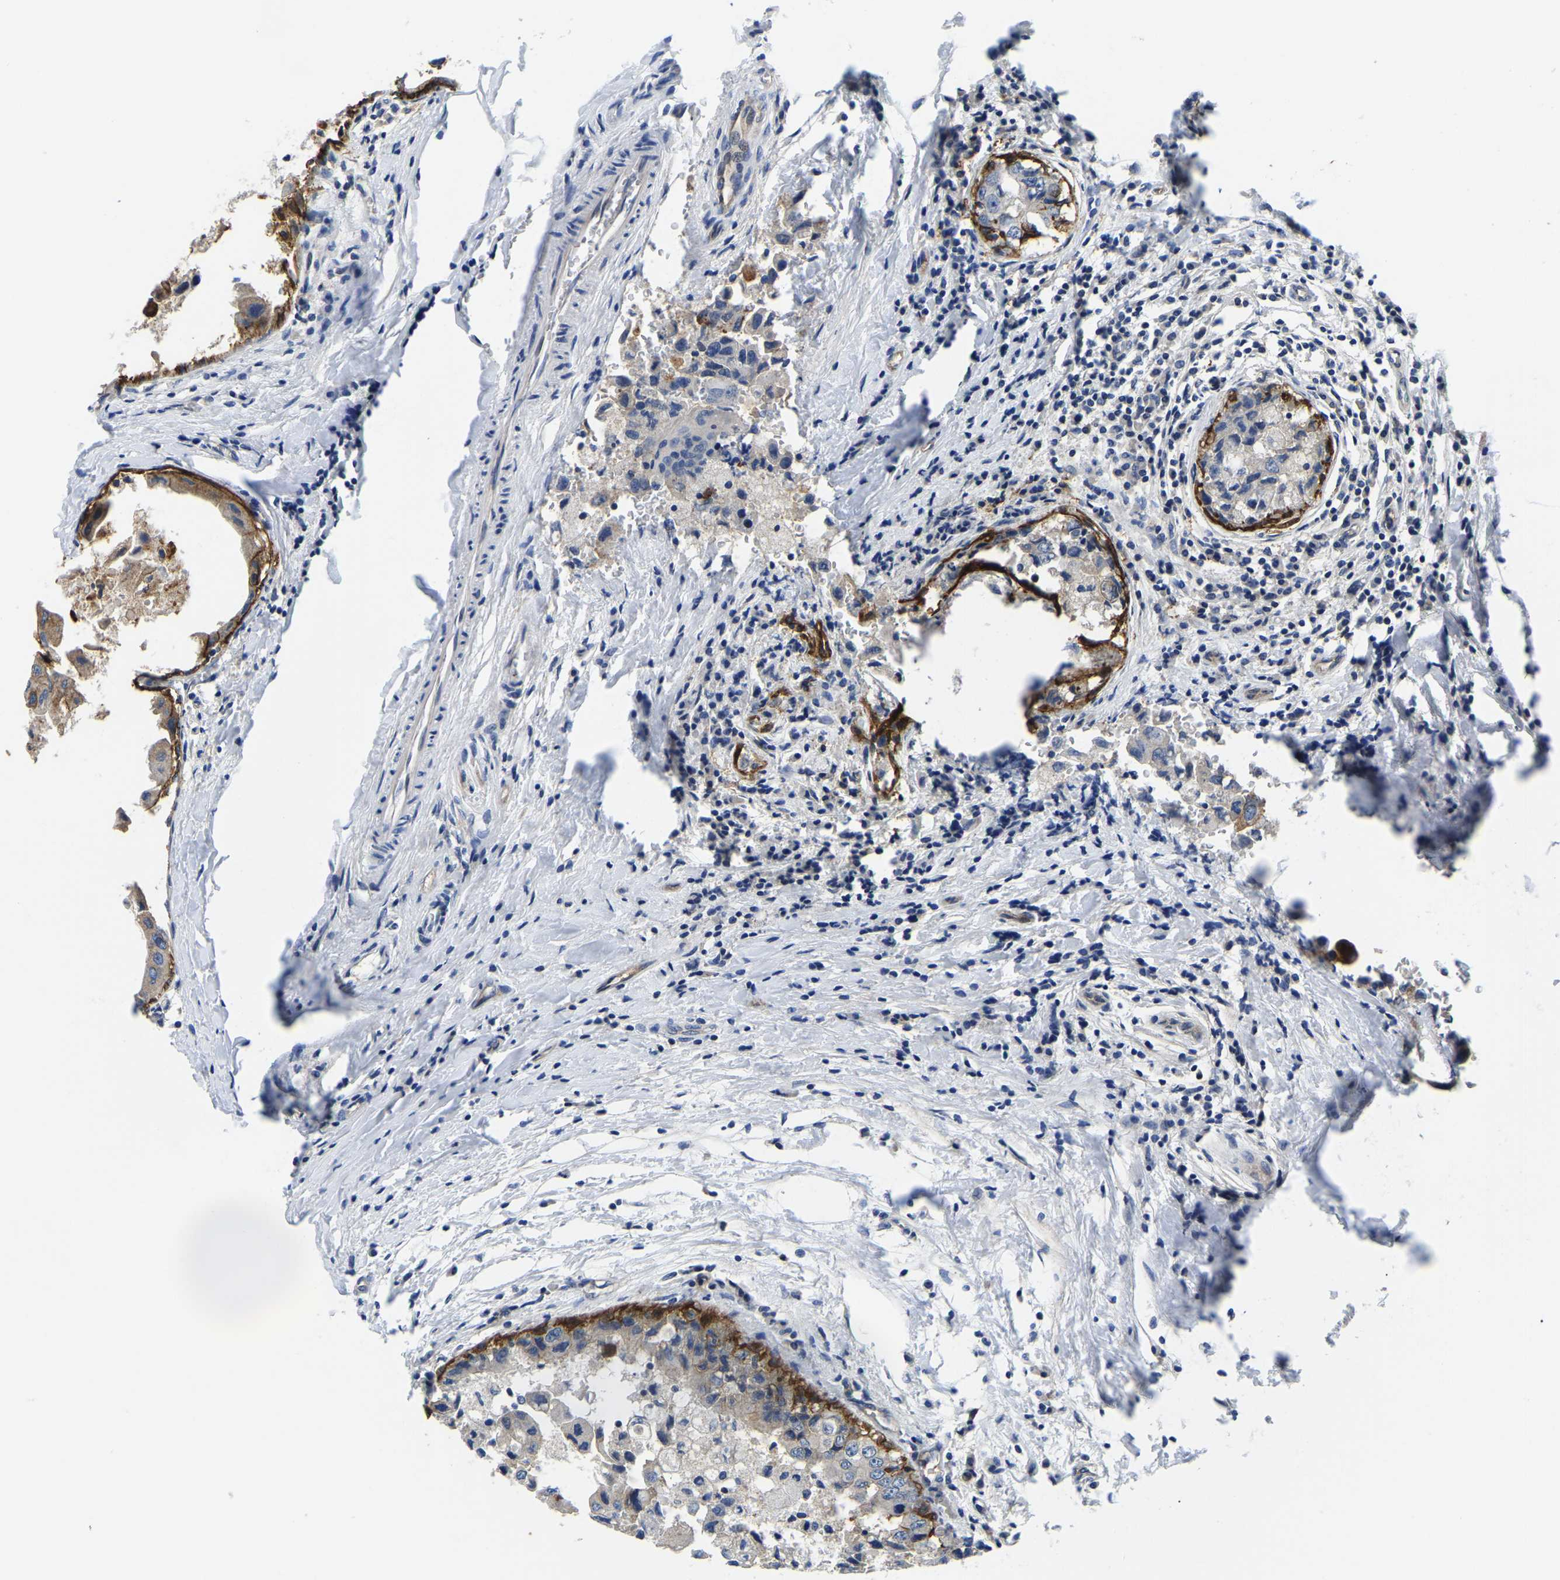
{"staining": {"intensity": "negative", "quantity": "none", "location": "none"}, "tissue": "breast cancer", "cell_type": "Tumor cells", "image_type": "cancer", "snomed": [{"axis": "morphology", "description": "Duct carcinoma"}, {"axis": "topography", "description": "Breast"}], "caption": "There is no significant positivity in tumor cells of breast cancer.", "gene": "ITGA2", "patient": {"sex": "female", "age": 27}}